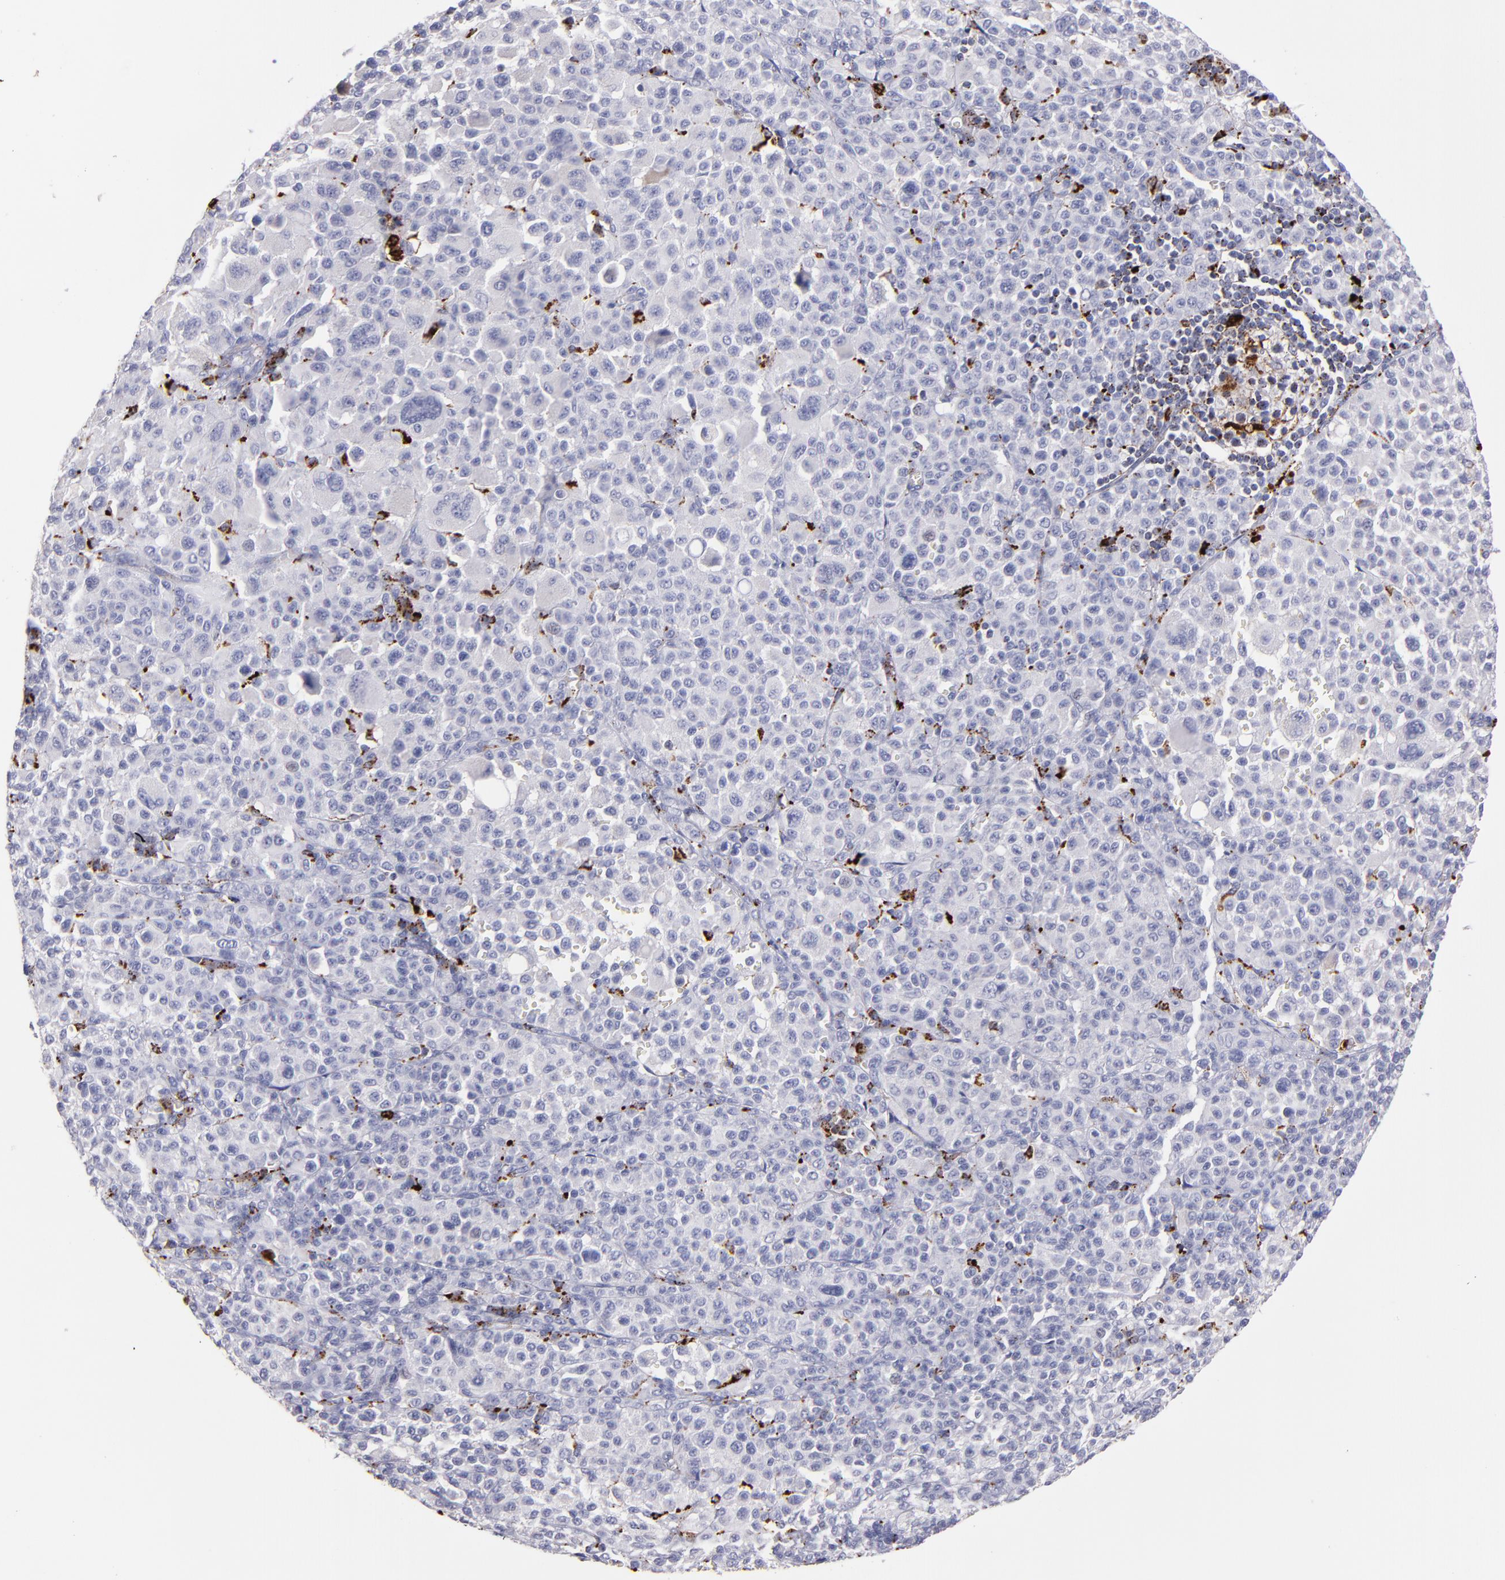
{"staining": {"intensity": "negative", "quantity": "none", "location": "none"}, "tissue": "melanoma", "cell_type": "Tumor cells", "image_type": "cancer", "snomed": [{"axis": "morphology", "description": "Malignant melanoma, Metastatic site"}, {"axis": "topography", "description": "Skin"}], "caption": "Tumor cells are negative for protein expression in human melanoma.", "gene": "CTSS", "patient": {"sex": "female", "age": 74}}